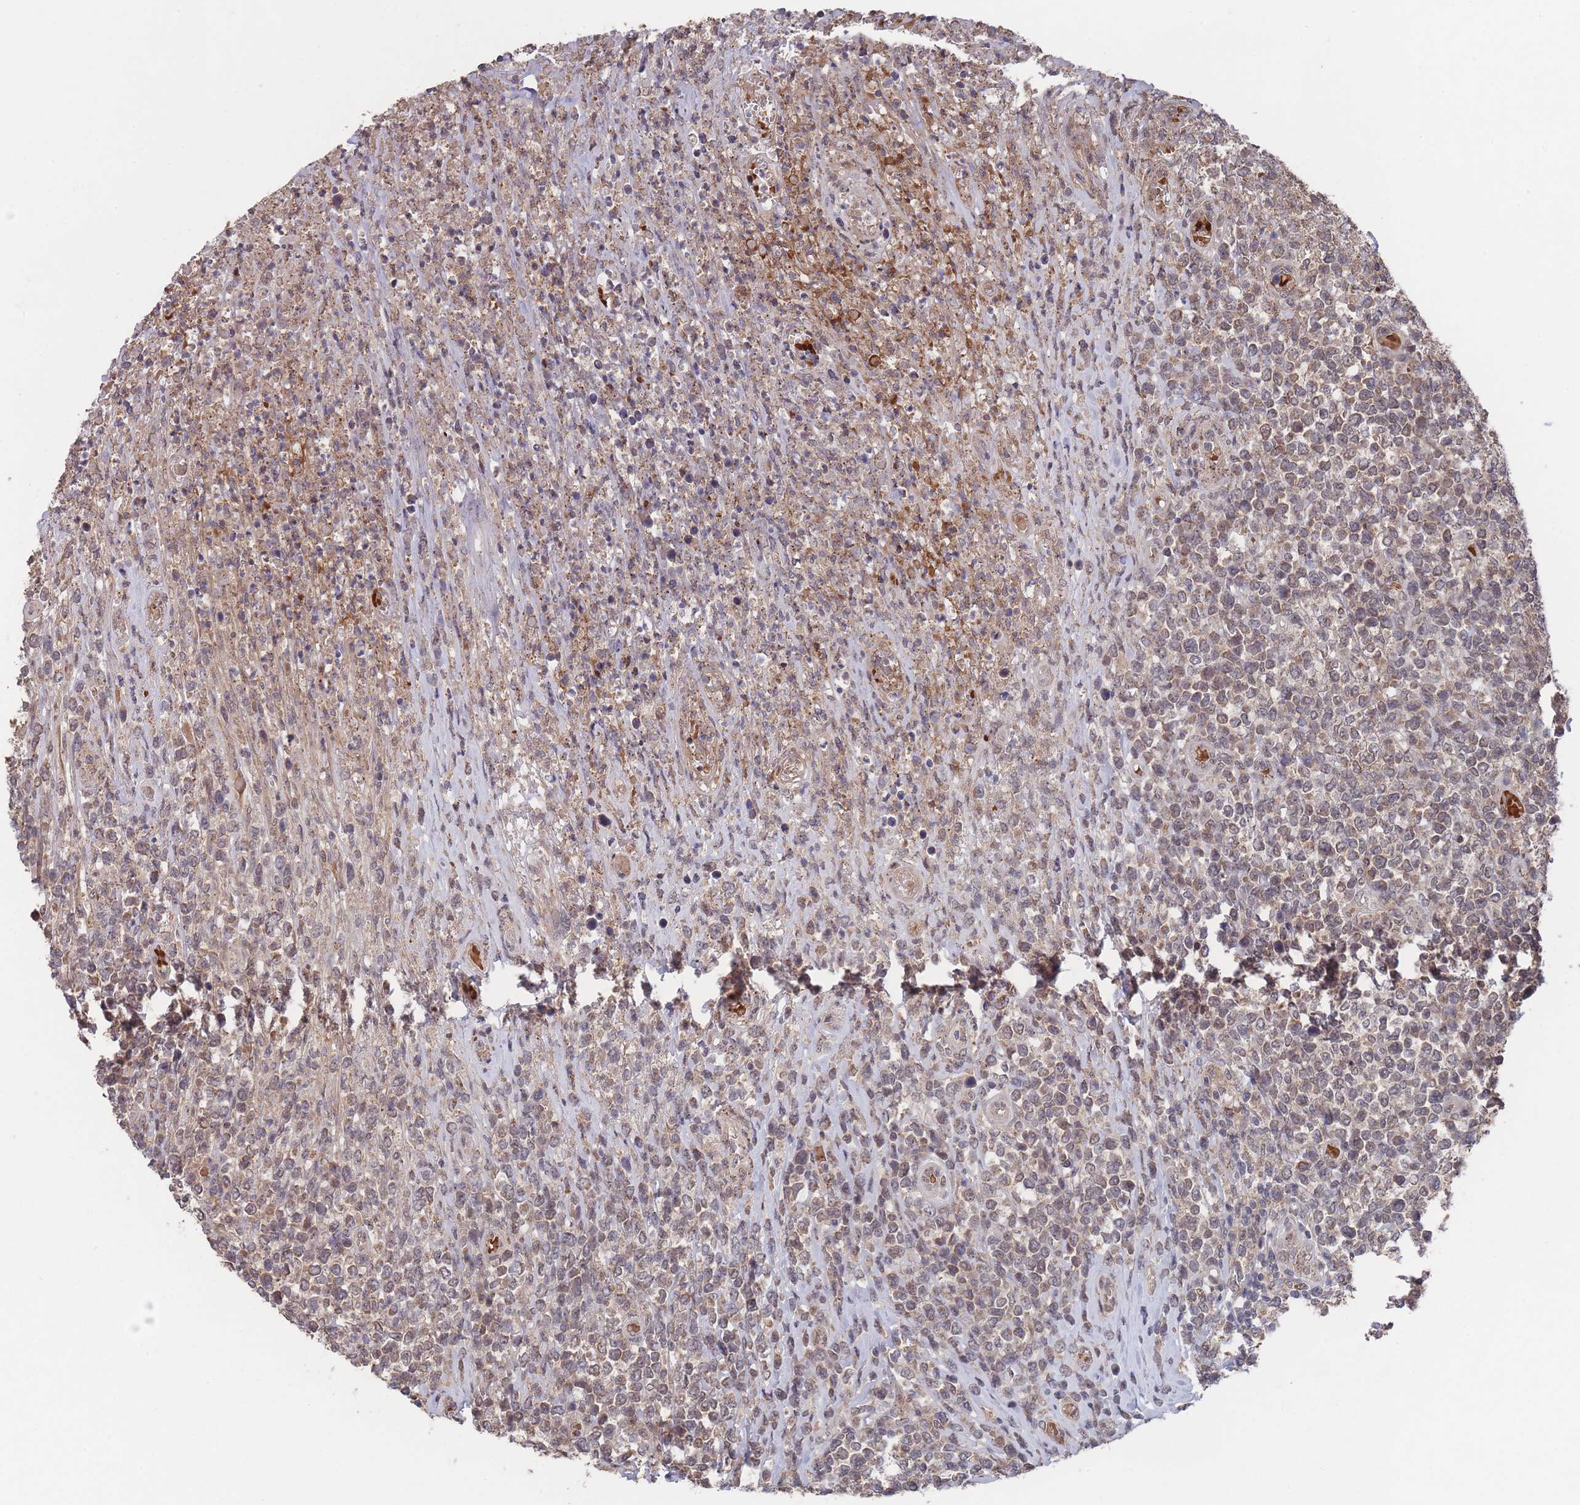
{"staining": {"intensity": "weak", "quantity": "25%-75%", "location": "cytoplasmic/membranous,nuclear"}, "tissue": "lymphoma", "cell_type": "Tumor cells", "image_type": "cancer", "snomed": [{"axis": "morphology", "description": "Malignant lymphoma, non-Hodgkin's type, High grade"}, {"axis": "topography", "description": "Soft tissue"}], "caption": "Protein analysis of lymphoma tissue exhibits weak cytoplasmic/membranous and nuclear staining in approximately 25%-75% of tumor cells. The protein of interest is stained brown, and the nuclei are stained in blue (DAB IHC with brightfield microscopy, high magnification).", "gene": "SF3B1", "patient": {"sex": "female", "age": 56}}